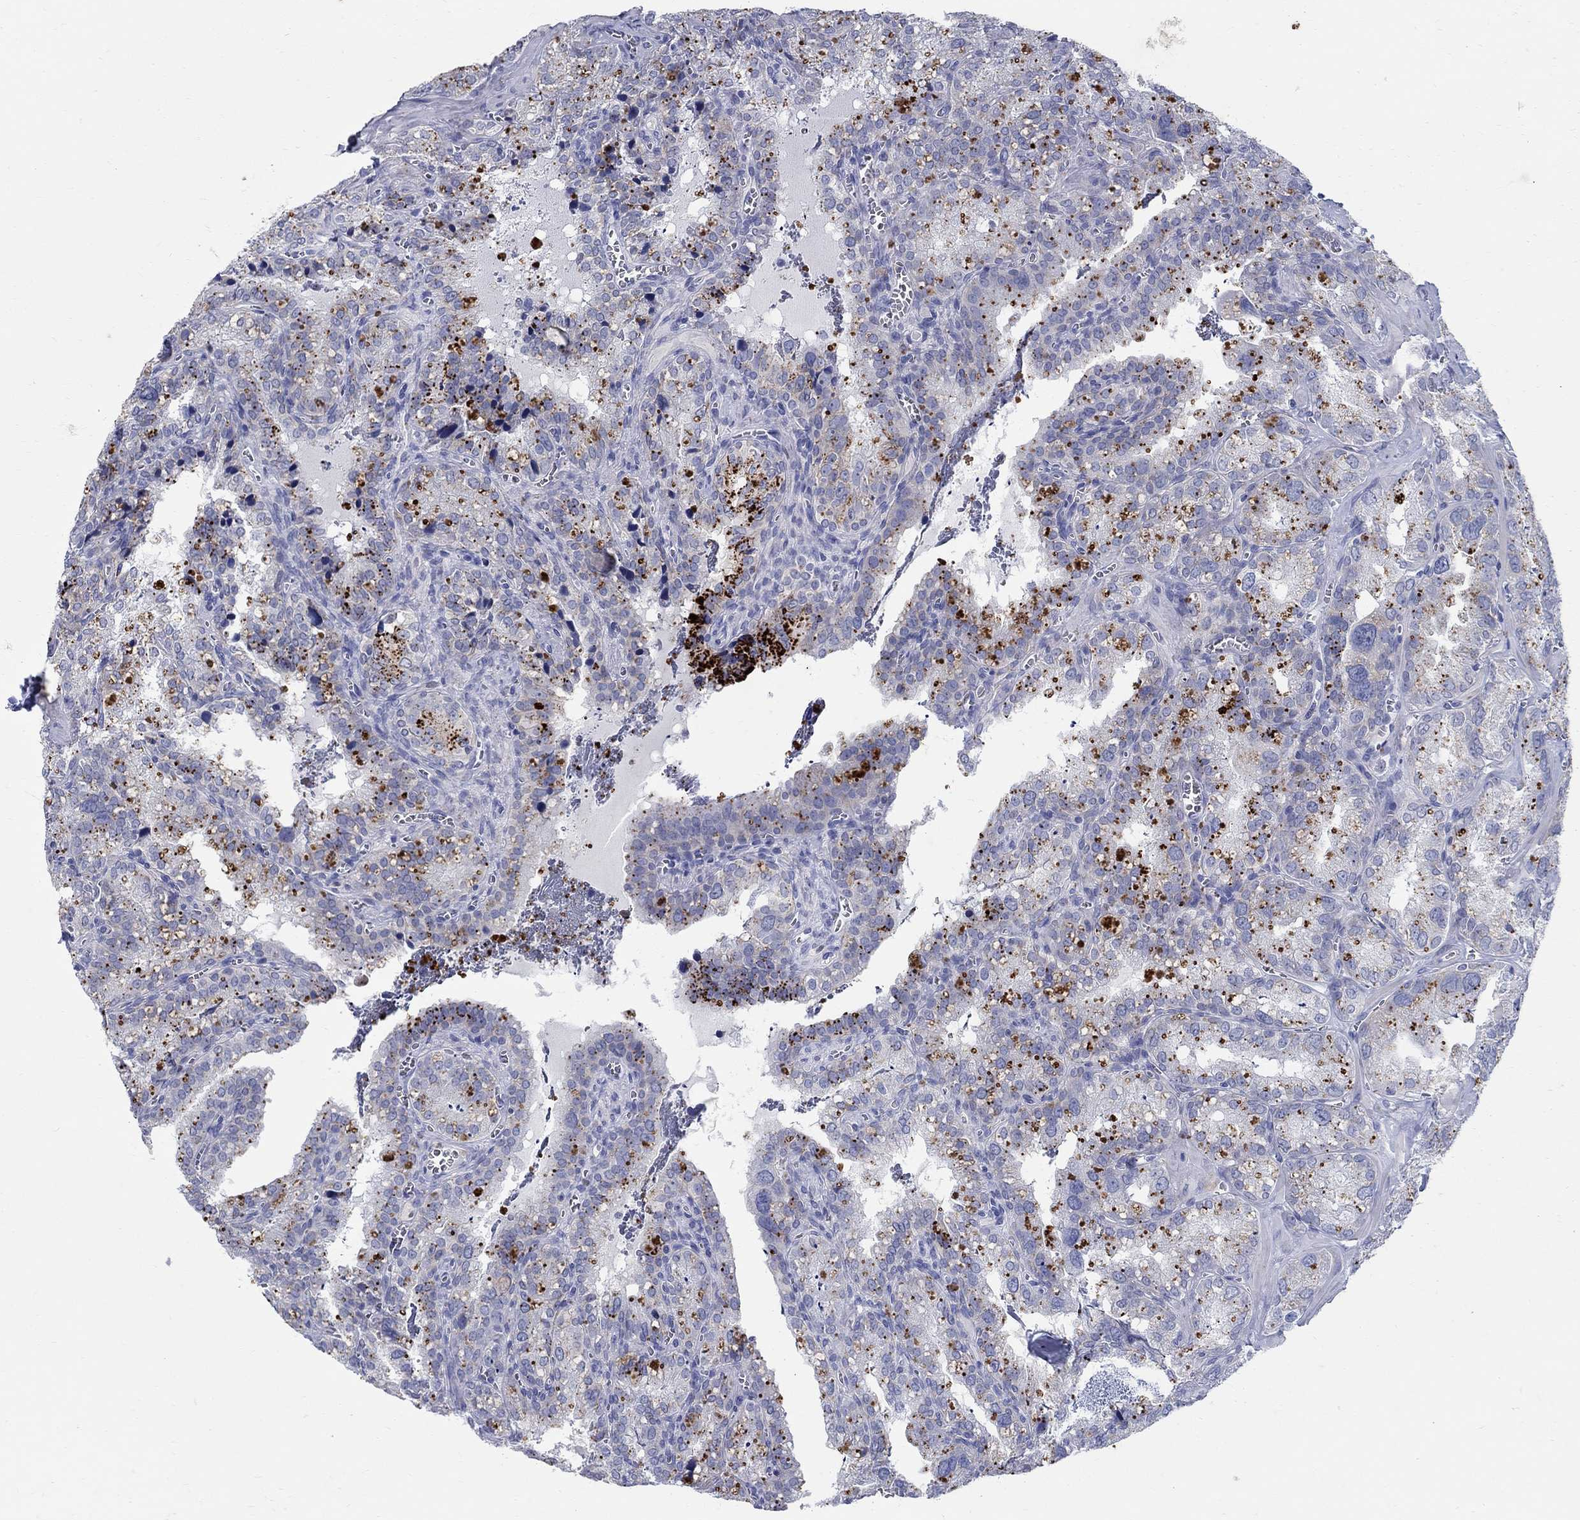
{"staining": {"intensity": "negative", "quantity": "none", "location": "none"}, "tissue": "seminal vesicle", "cell_type": "Glandular cells", "image_type": "normal", "snomed": [{"axis": "morphology", "description": "Normal tissue, NOS"}, {"axis": "topography", "description": "Seminal veicle"}], "caption": "IHC image of benign human seminal vesicle stained for a protein (brown), which exhibits no positivity in glandular cells. (DAB immunohistochemistry (IHC) visualized using brightfield microscopy, high magnification).", "gene": "SOX2", "patient": {"sex": "male", "age": 57}}